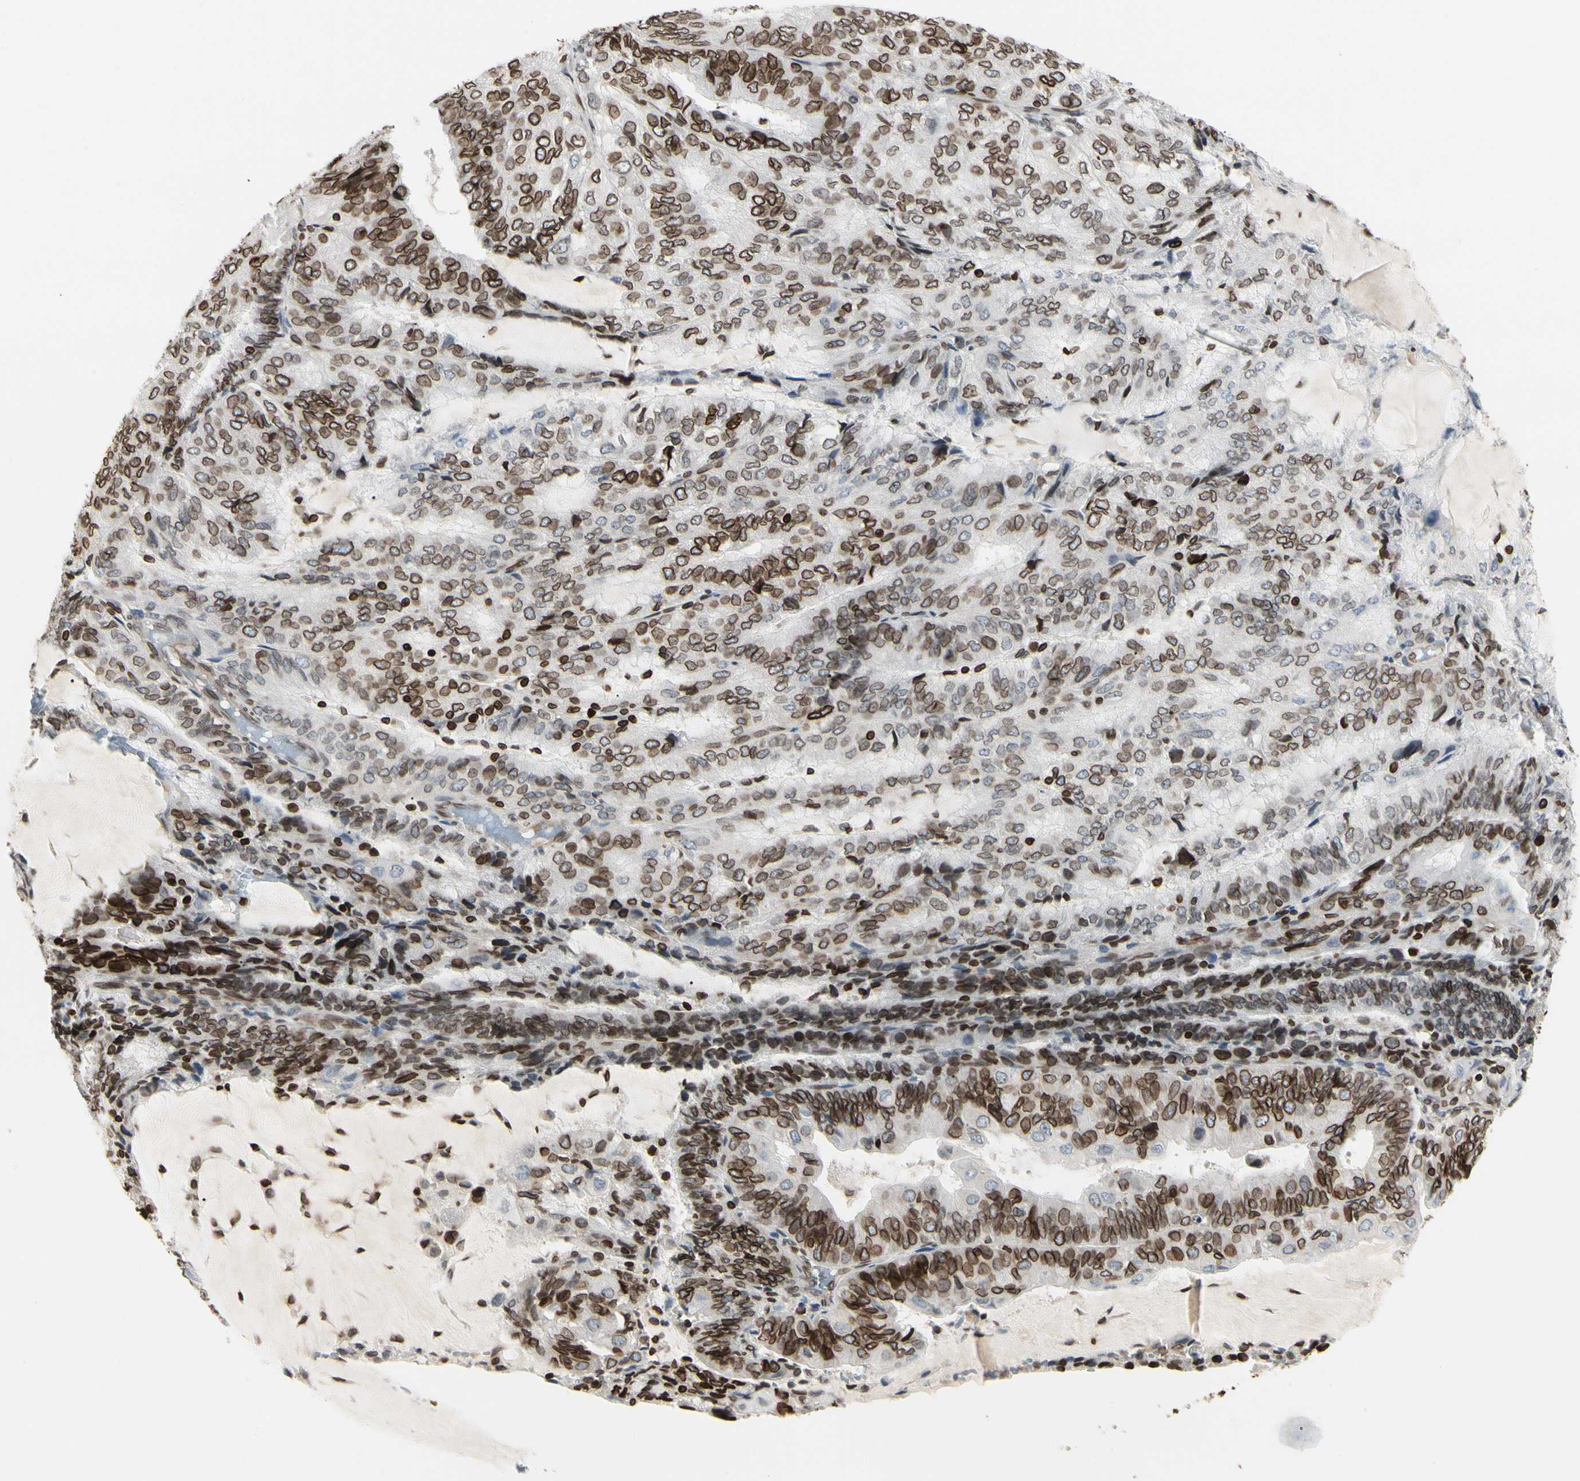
{"staining": {"intensity": "strong", "quantity": "25%-75%", "location": "cytoplasmic/membranous,nuclear"}, "tissue": "endometrial cancer", "cell_type": "Tumor cells", "image_type": "cancer", "snomed": [{"axis": "morphology", "description": "Adenocarcinoma, NOS"}, {"axis": "topography", "description": "Endometrium"}], "caption": "DAB (3,3'-diaminobenzidine) immunohistochemical staining of endometrial cancer displays strong cytoplasmic/membranous and nuclear protein staining in approximately 25%-75% of tumor cells. (Brightfield microscopy of DAB IHC at high magnification).", "gene": "TMPO", "patient": {"sex": "female", "age": 81}}